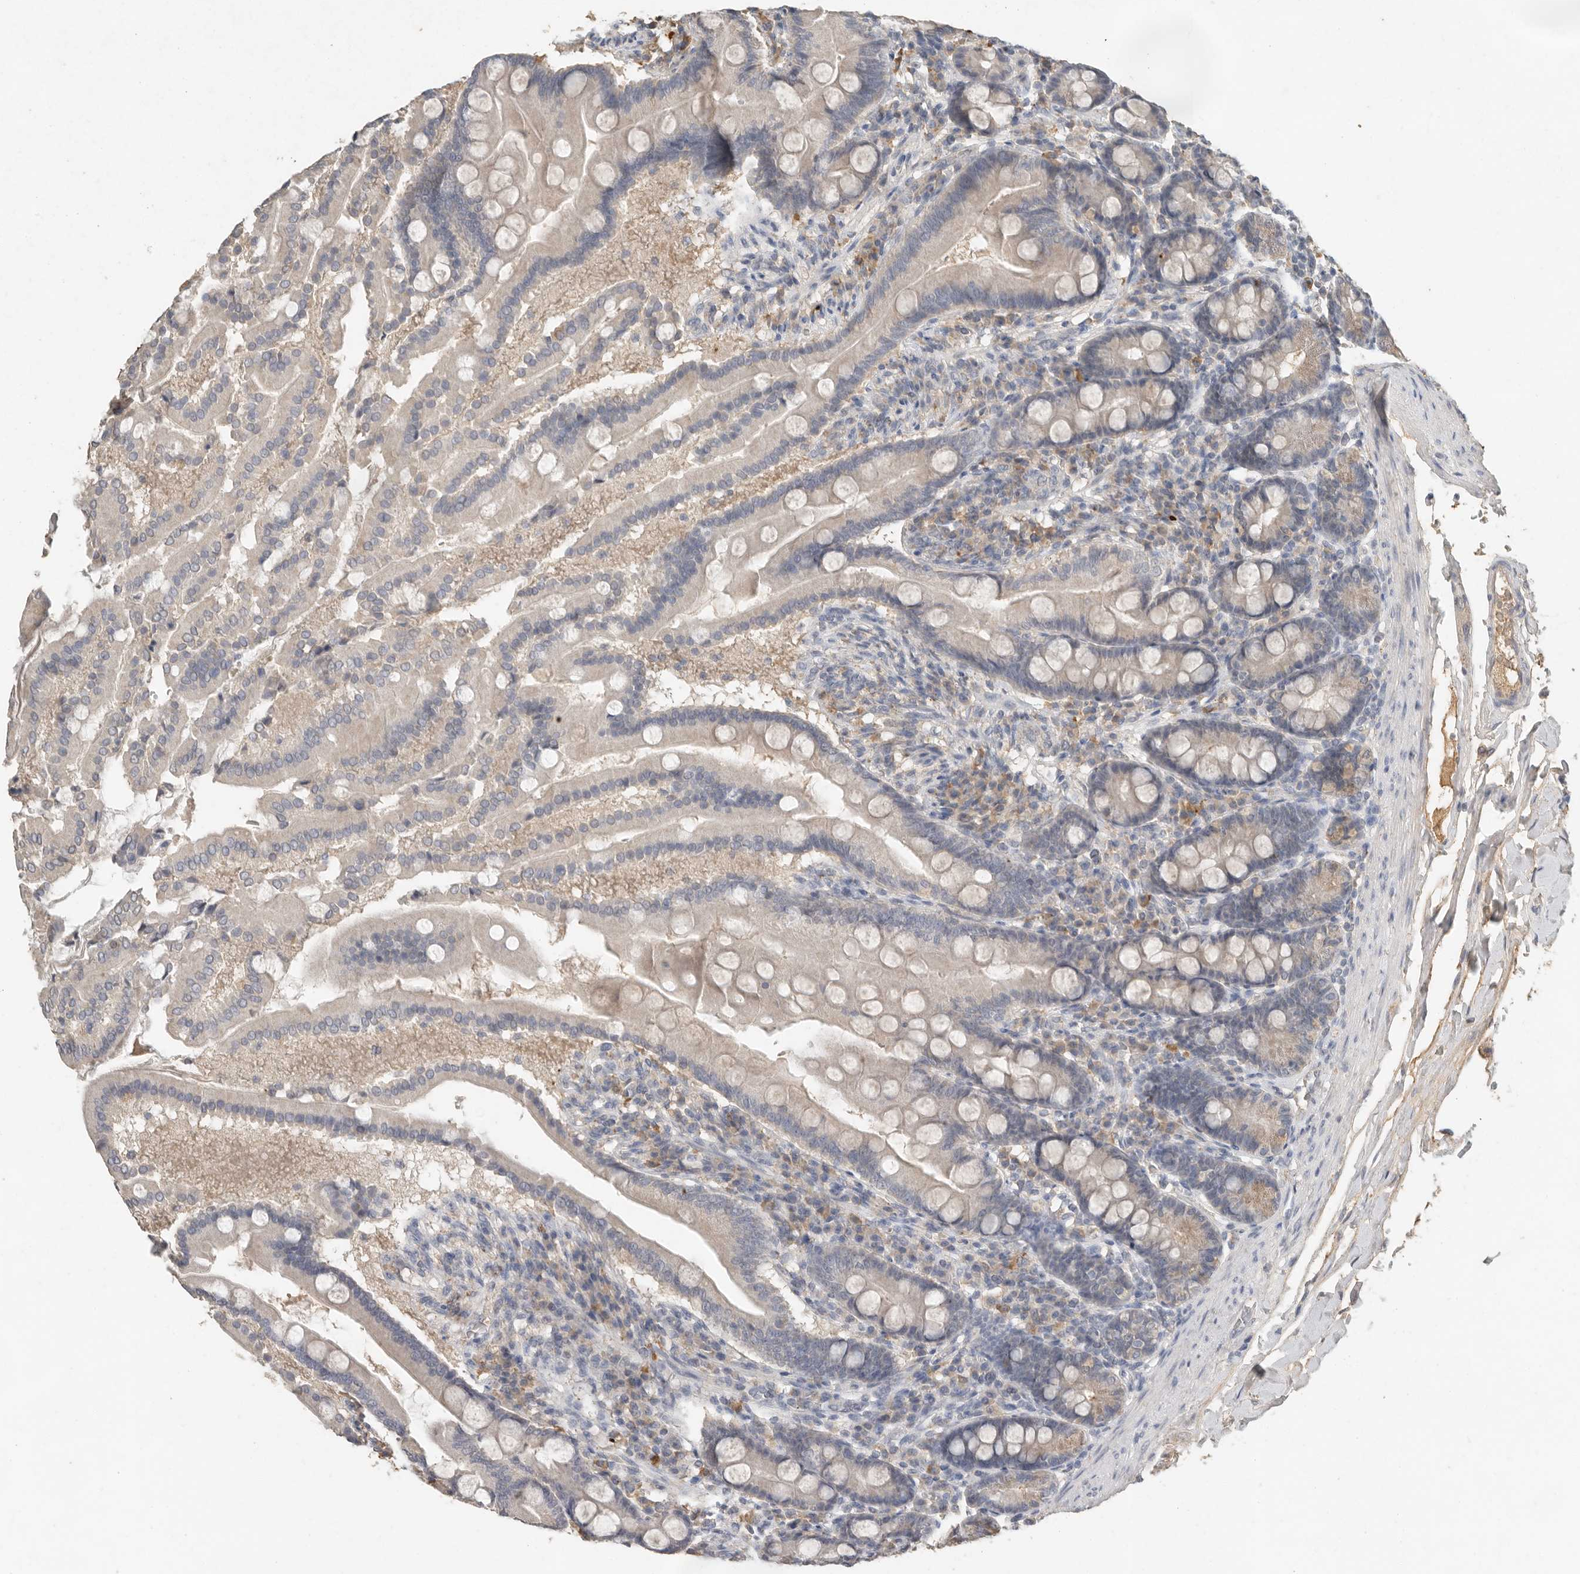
{"staining": {"intensity": "weak", "quantity": "25%-75%", "location": "cytoplasmic/membranous"}, "tissue": "duodenum", "cell_type": "Glandular cells", "image_type": "normal", "snomed": [{"axis": "morphology", "description": "Normal tissue, NOS"}, {"axis": "topography", "description": "Duodenum"}], "caption": "Human duodenum stained with a brown dye displays weak cytoplasmic/membranous positive expression in about 25%-75% of glandular cells.", "gene": "CTF1", "patient": {"sex": "male", "age": 50}}